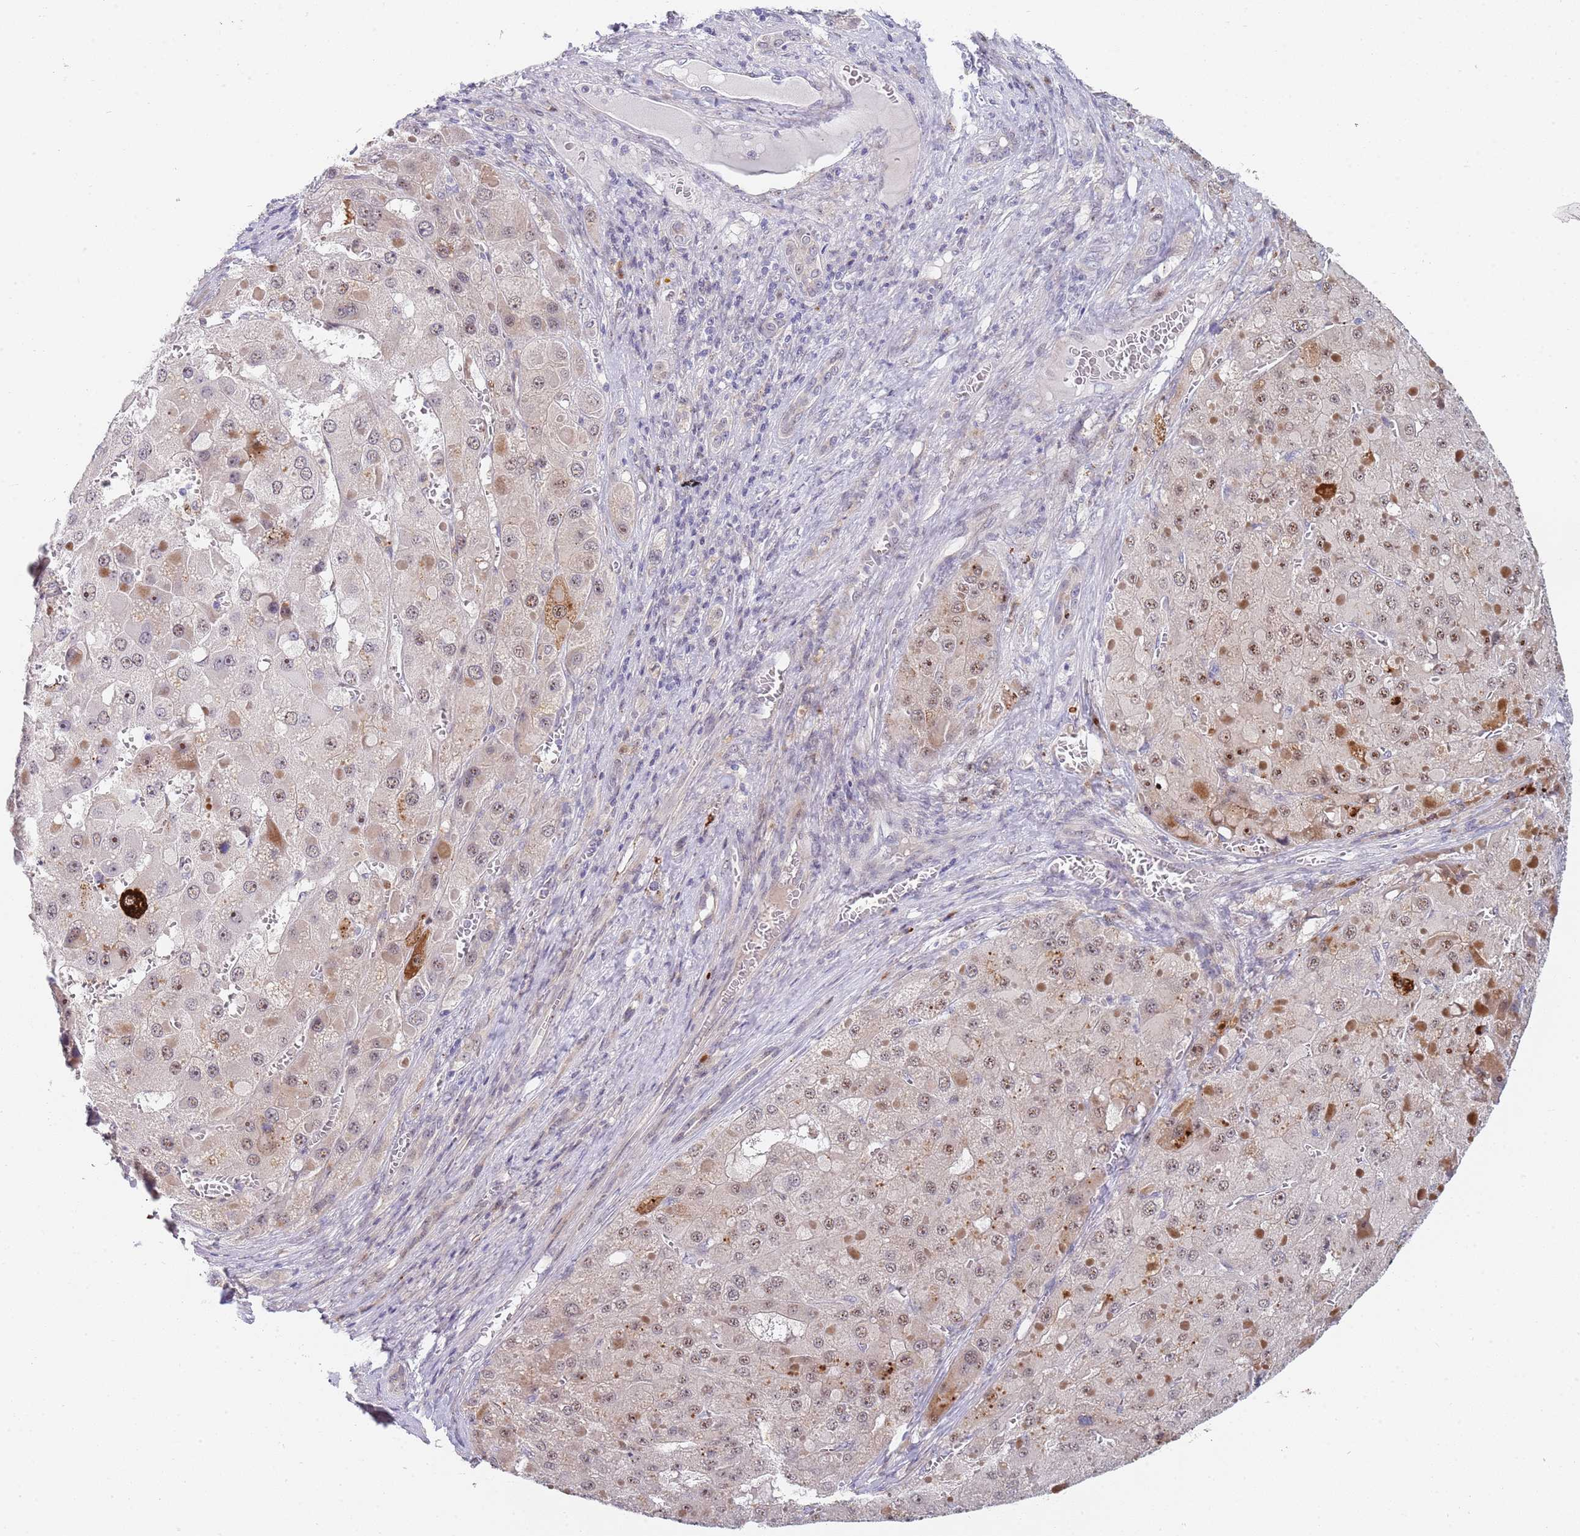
{"staining": {"intensity": "weak", "quantity": ">75%", "location": "nuclear"}, "tissue": "liver cancer", "cell_type": "Tumor cells", "image_type": "cancer", "snomed": [{"axis": "morphology", "description": "Carcinoma, Hepatocellular, NOS"}, {"axis": "topography", "description": "Liver"}], "caption": "Weak nuclear expression is present in about >75% of tumor cells in liver hepatocellular carcinoma.", "gene": "PLCL2", "patient": {"sex": "female", "age": 73}}